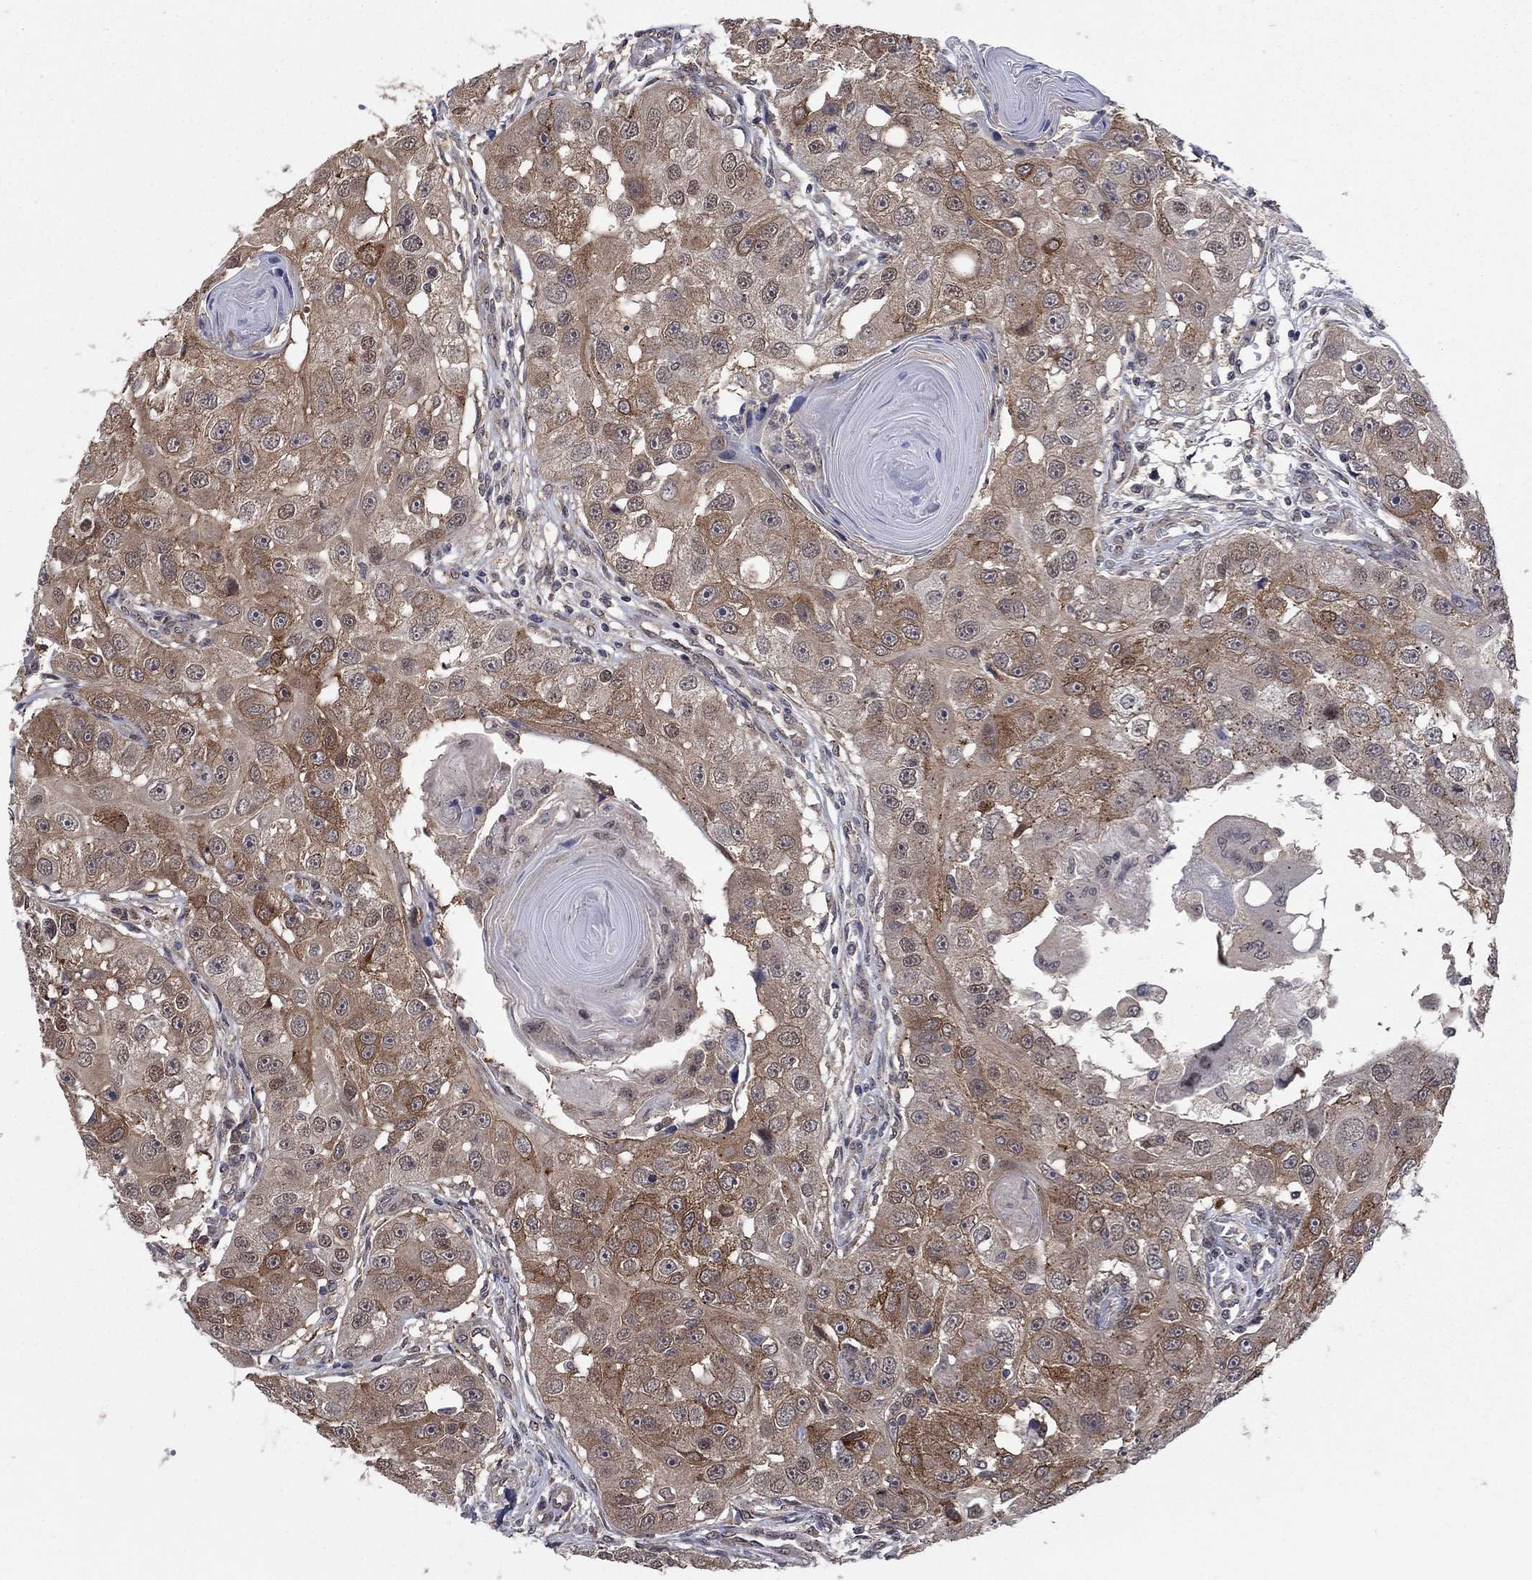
{"staining": {"intensity": "moderate", "quantity": "25%-75%", "location": "cytoplasmic/membranous"}, "tissue": "head and neck cancer", "cell_type": "Tumor cells", "image_type": "cancer", "snomed": [{"axis": "morphology", "description": "Squamous cell carcinoma, NOS"}, {"axis": "topography", "description": "Head-Neck"}], "caption": "This histopathology image demonstrates head and neck squamous cell carcinoma stained with IHC to label a protein in brown. The cytoplasmic/membranous of tumor cells show moderate positivity for the protein. Nuclei are counter-stained blue.", "gene": "SH3RF1", "patient": {"sex": "male", "age": 51}}